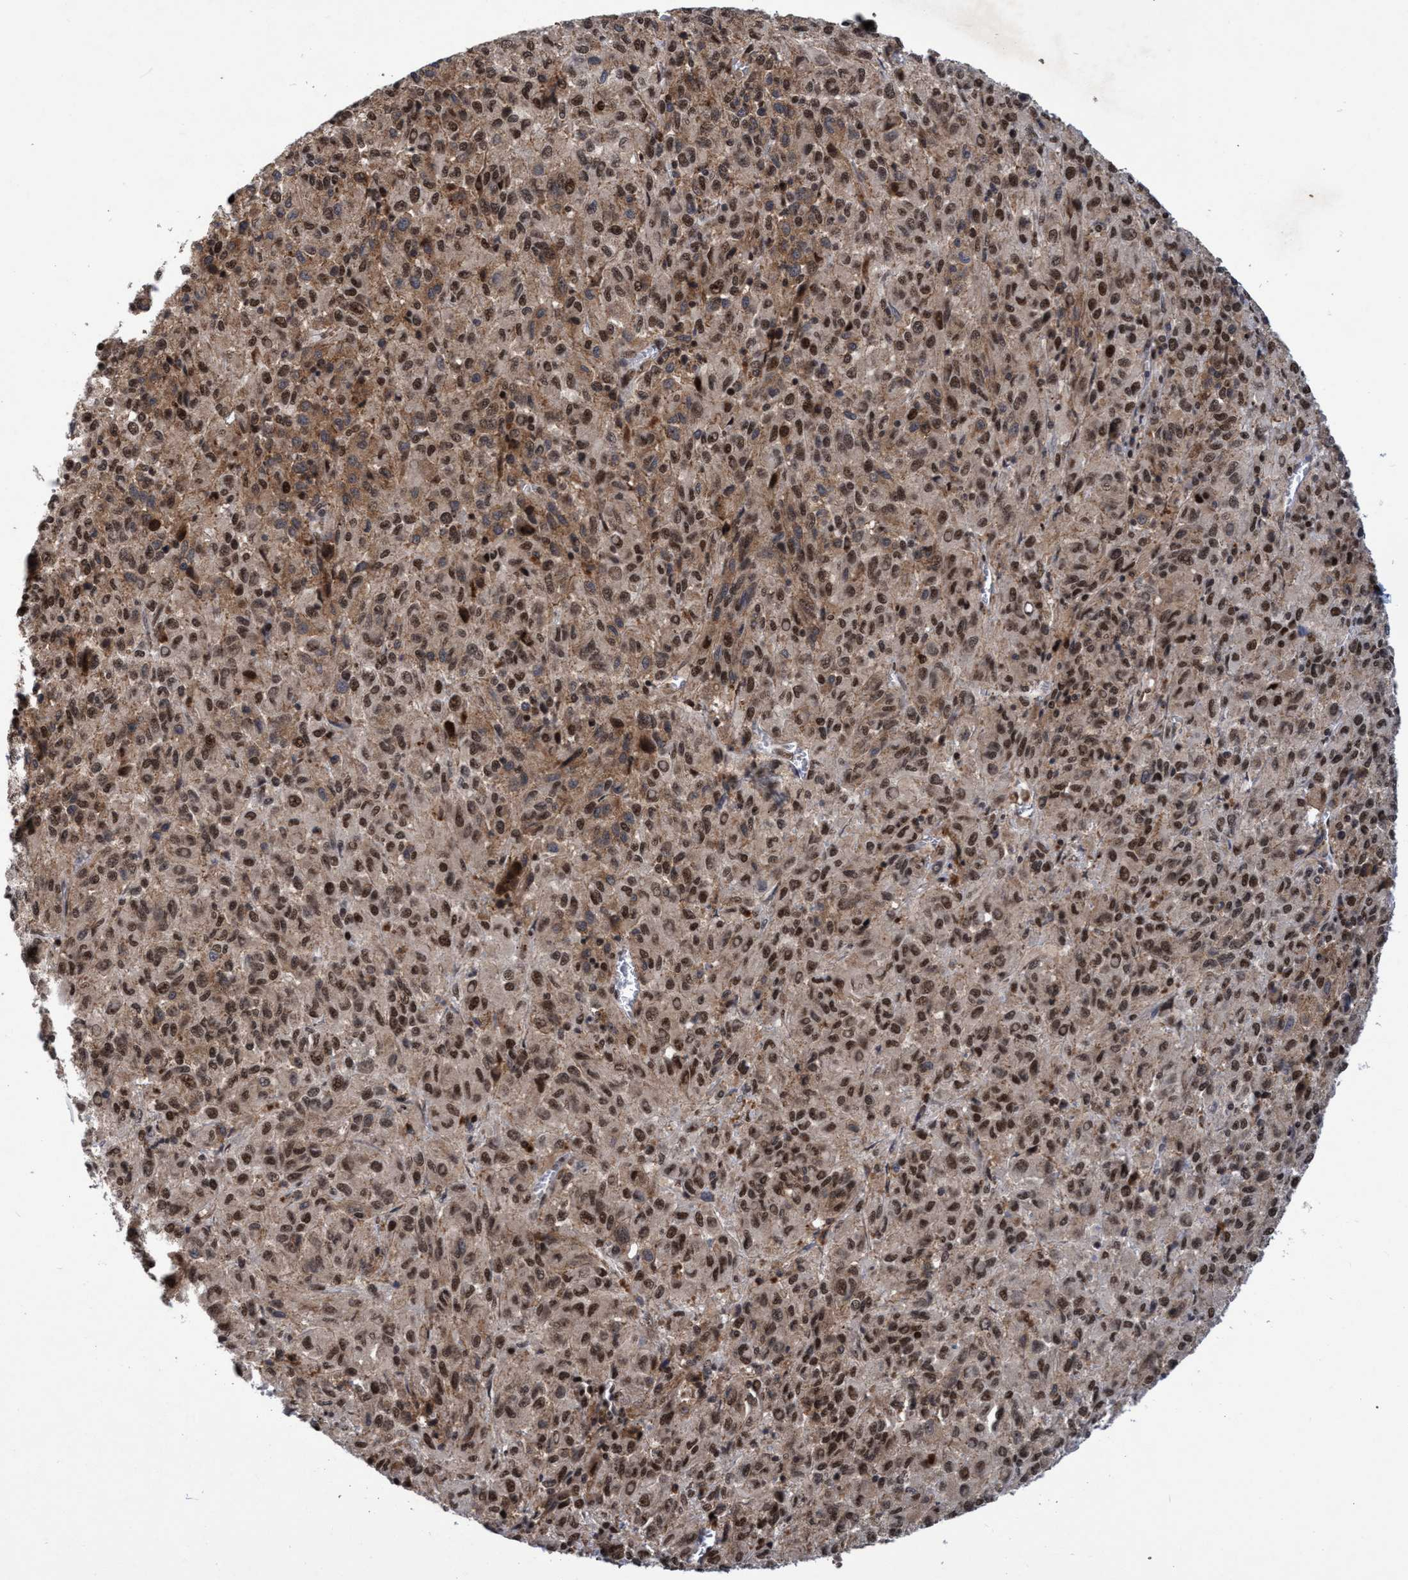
{"staining": {"intensity": "moderate", "quantity": ">75%", "location": "cytoplasmic/membranous,nuclear"}, "tissue": "melanoma", "cell_type": "Tumor cells", "image_type": "cancer", "snomed": [{"axis": "morphology", "description": "Malignant melanoma, Metastatic site"}, {"axis": "topography", "description": "Lung"}], "caption": "Malignant melanoma (metastatic site) stained with DAB (3,3'-diaminobenzidine) immunohistochemistry shows medium levels of moderate cytoplasmic/membranous and nuclear staining in about >75% of tumor cells.", "gene": "GTF2F1", "patient": {"sex": "male", "age": 64}}